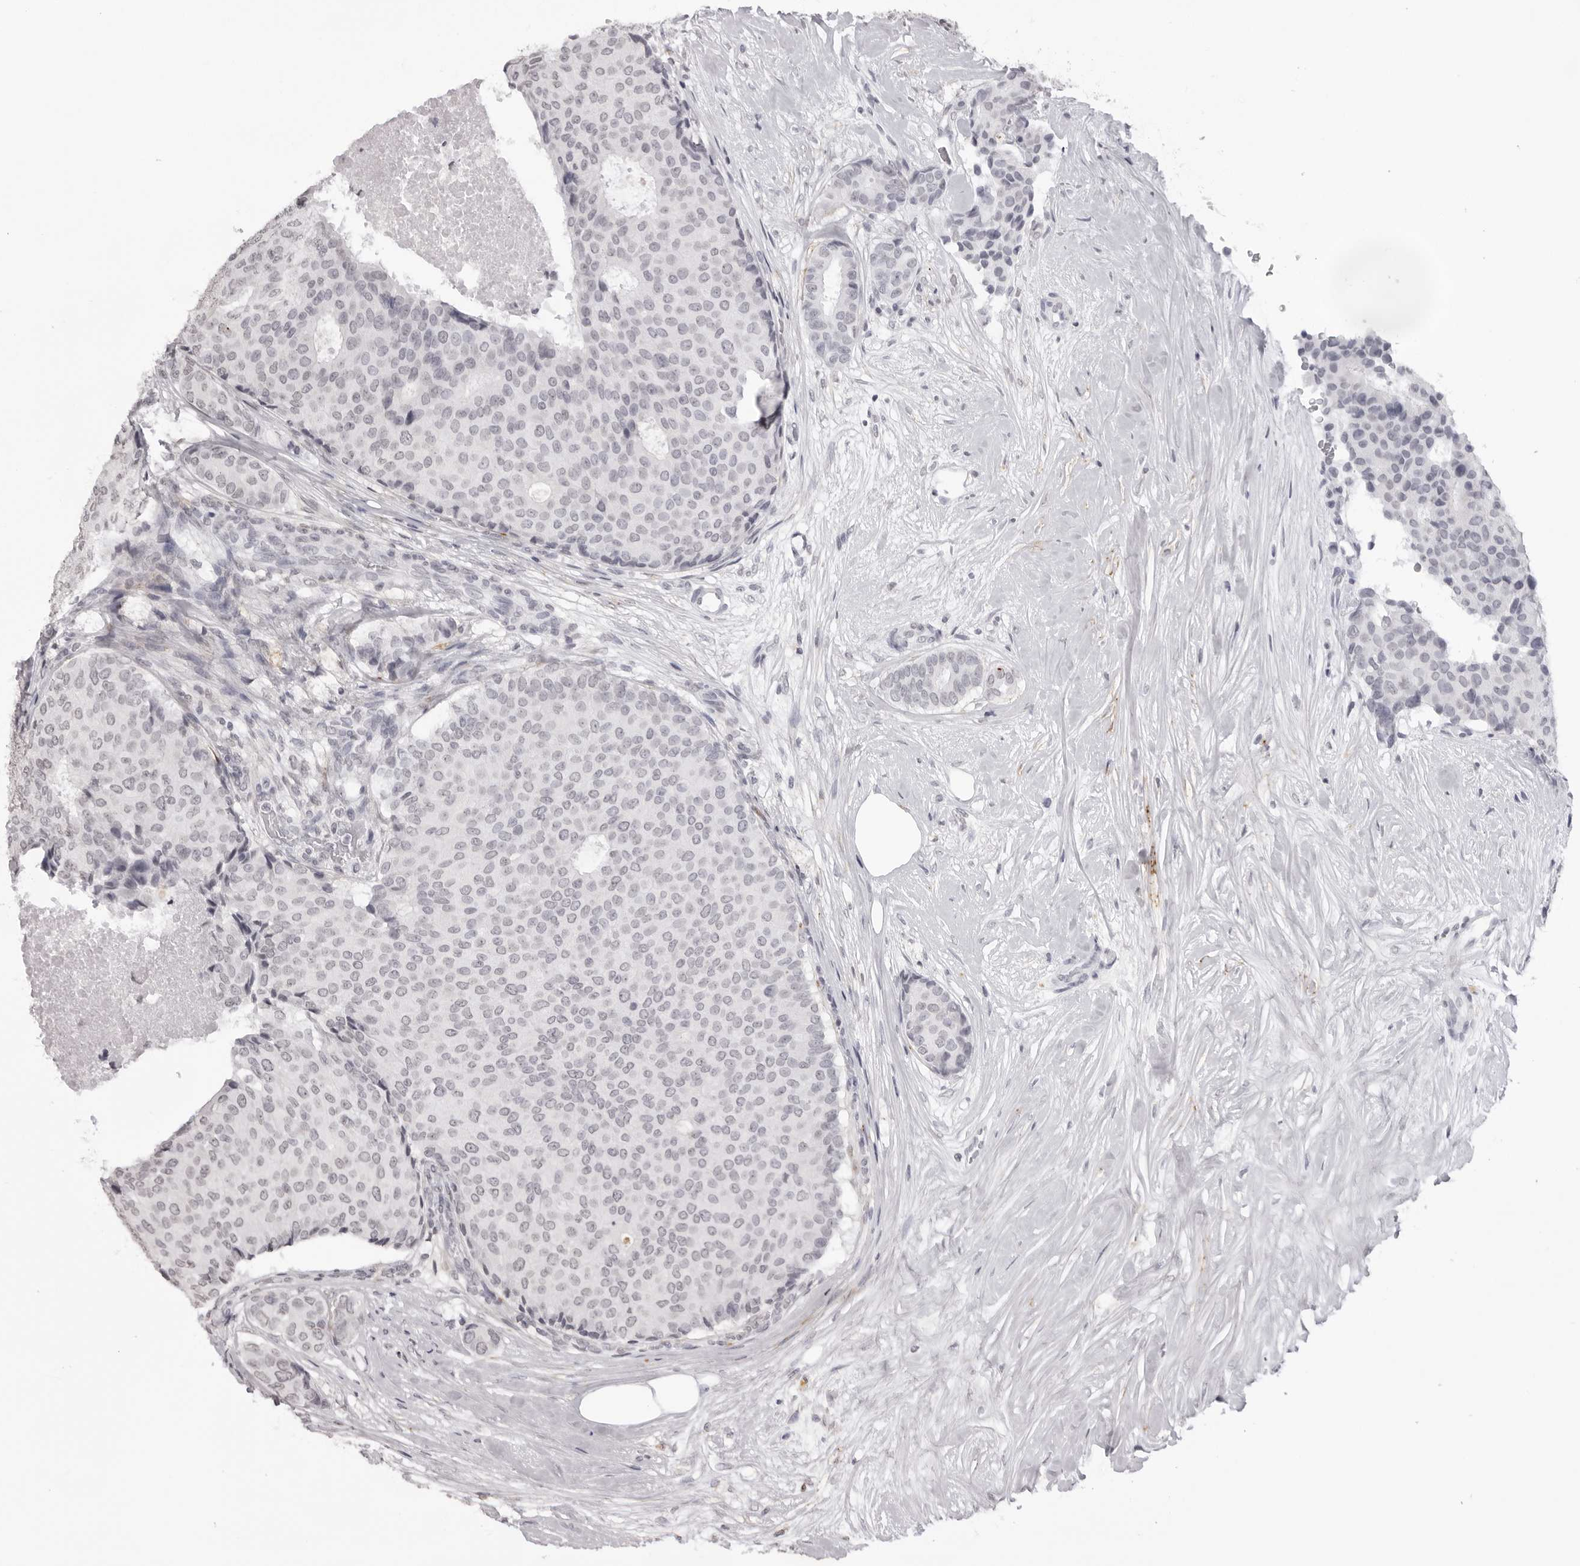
{"staining": {"intensity": "negative", "quantity": "none", "location": "none"}, "tissue": "breast cancer", "cell_type": "Tumor cells", "image_type": "cancer", "snomed": [{"axis": "morphology", "description": "Duct carcinoma"}, {"axis": "topography", "description": "Breast"}], "caption": "This micrograph is of breast infiltrating ductal carcinoma stained with immunohistochemistry to label a protein in brown with the nuclei are counter-stained blue. There is no positivity in tumor cells. (Stains: DAB (3,3'-diaminobenzidine) immunohistochemistry (IHC) with hematoxylin counter stain, Microscopy: brightfield microscopy at high magnification).", "gene": "NTM", "patient": {"sex": "female", "age": 75}}